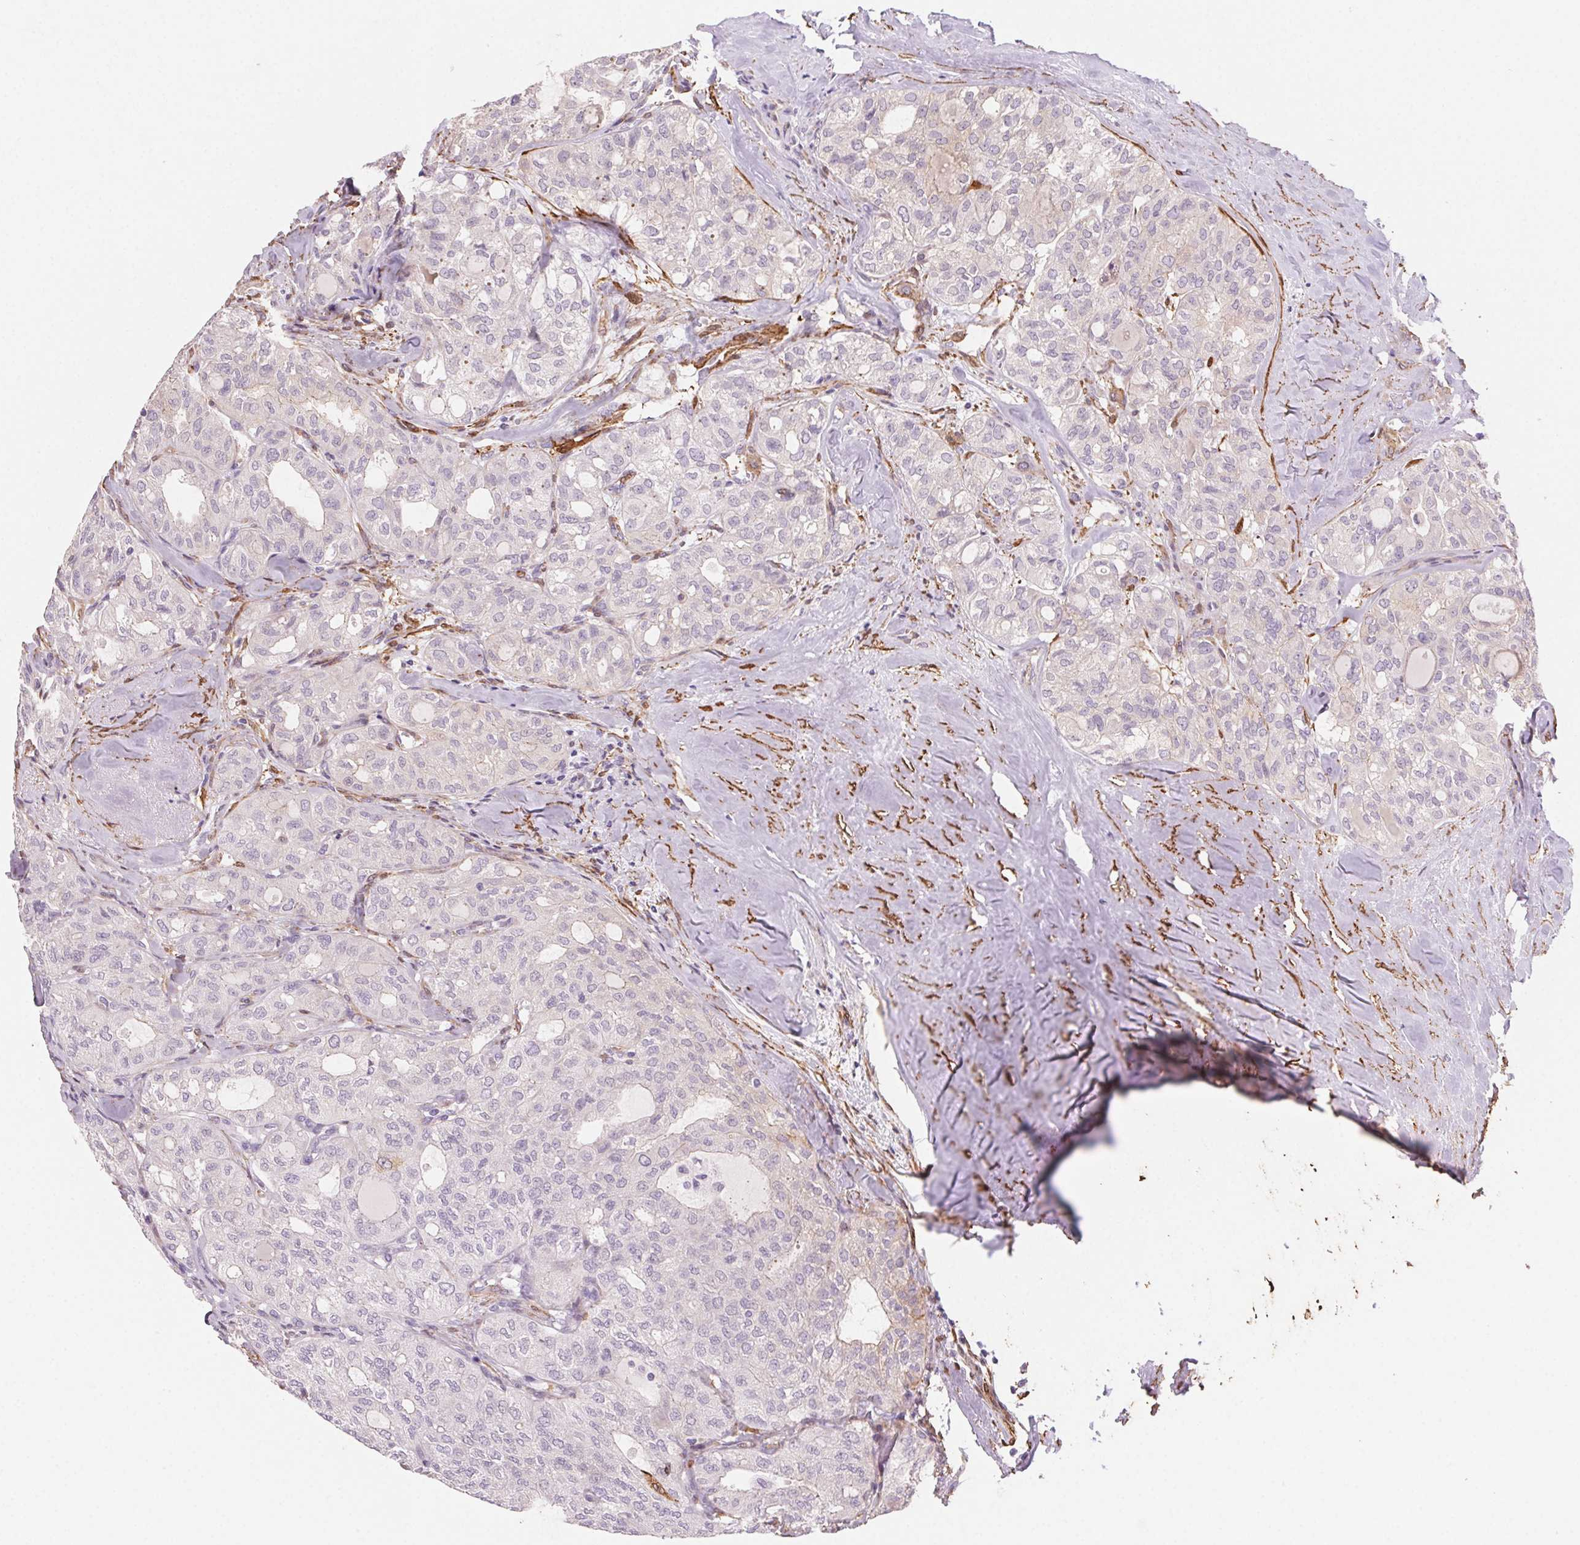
{"staining": {"intensity": "negative", "quantity": "none", "location": "none"}, "tissue": "thyroid cancer", "cell_type": "Tumor cells", "image_type": "cancer", "snomed": [{"axis": "morphology", "description": "Follicular adenoma carcinoma, NOS"}, {"axis": "topography", "description": "Thyroid gland"}], "caption": "IHC image of human thyroid cancer (follicular adenoma carcinoma) stained for a protein (brown), which shows no expression in tumor cells.", "gene": "GPX8", "patient": {"sex": "male", "age": 75}}